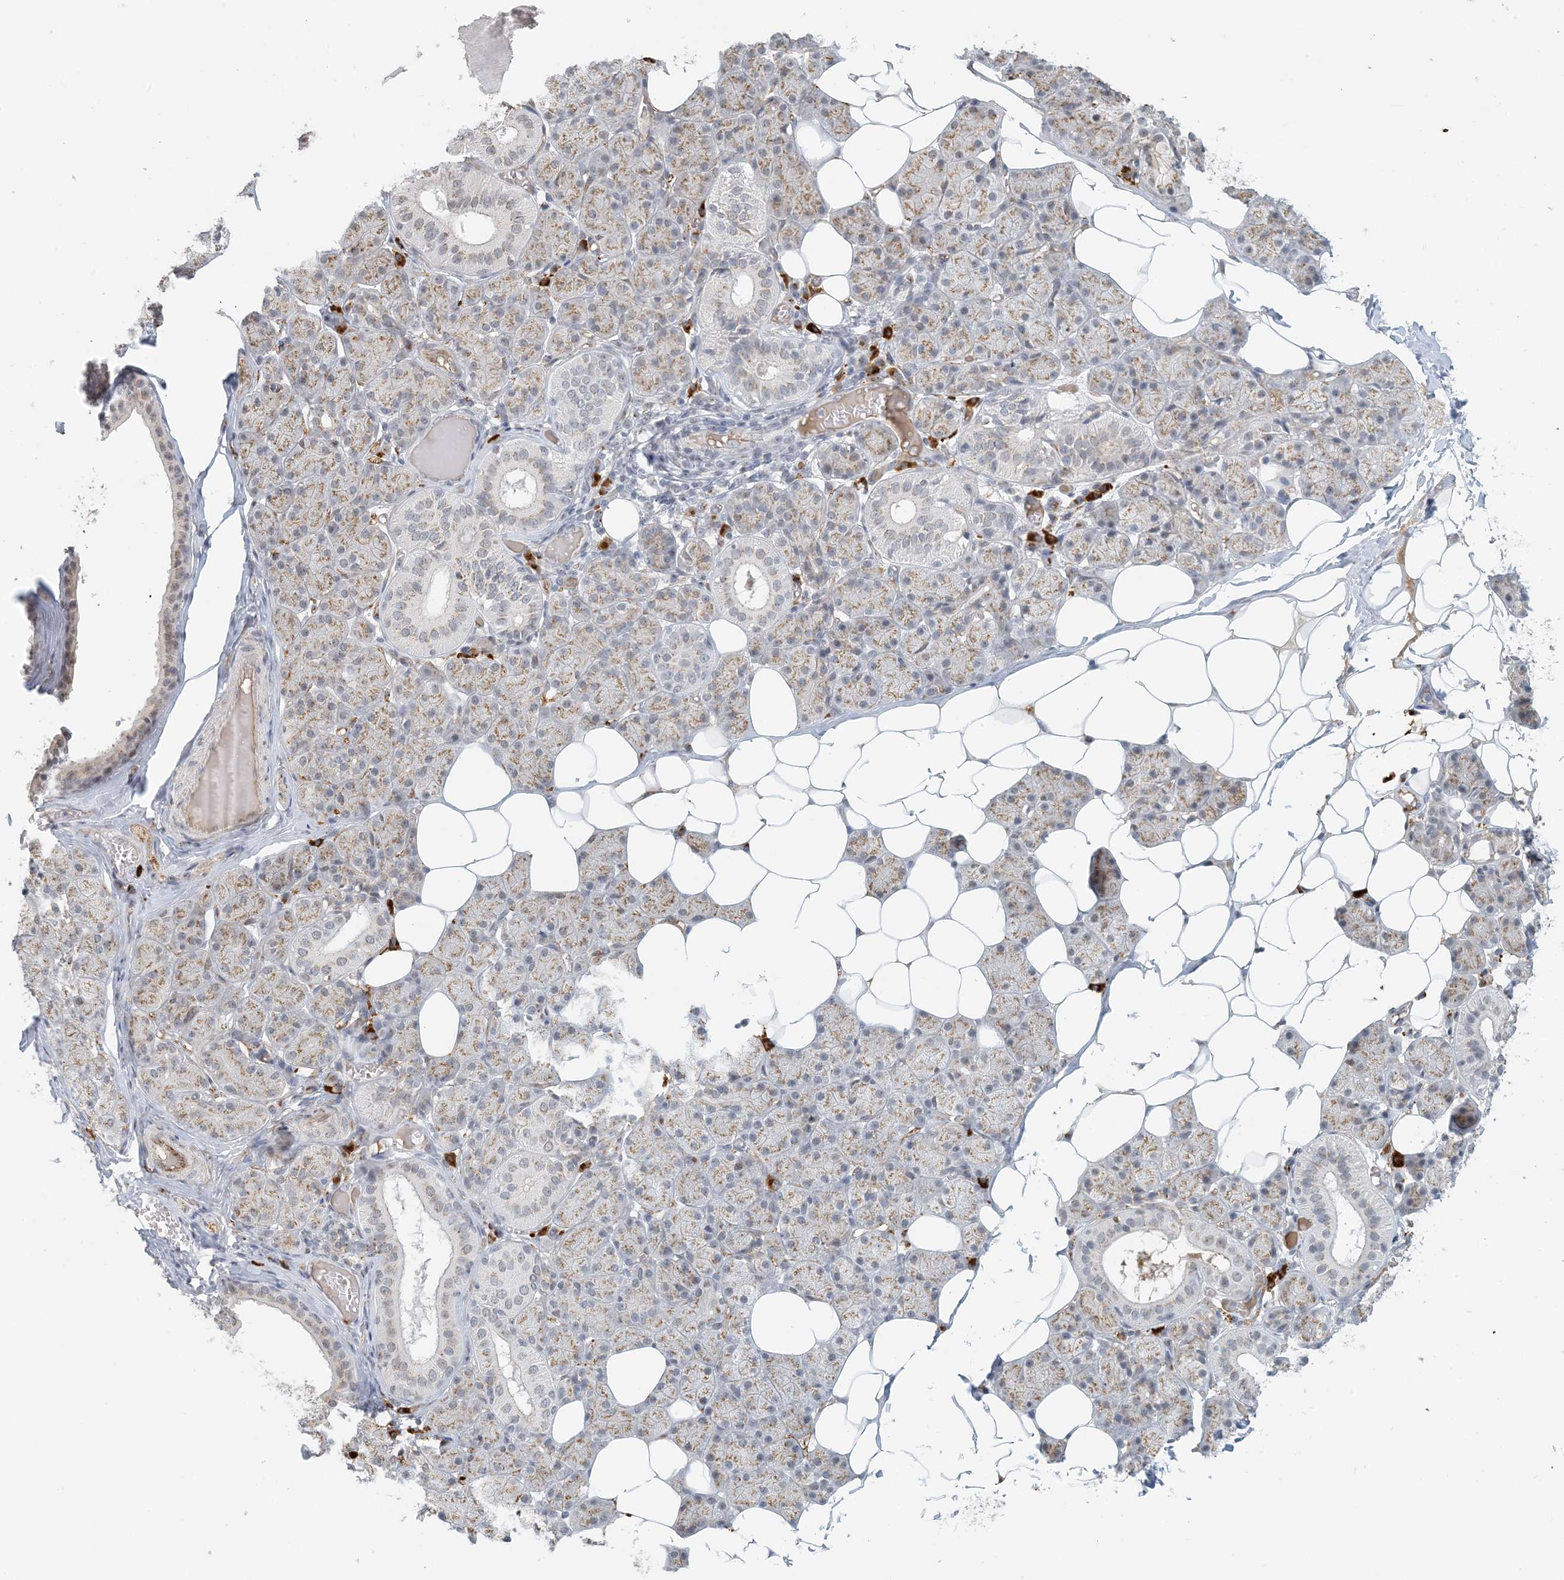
{"staining": {"intensity": "moderate", "quantity": "25%-75%", "location": "cytoplasmic/membranous"}, "tissue": "salivary gland", "cell_type": "Glandular cells", "image_type": "normal", "snomed": [{"axis": "morphology", "description": "Normal tissue, NOS"}, {"axis": "topography", "description": "Salivary gland"}], "caption": "Protein staining by immunohistochemistry demonstrates moderate cytoplasmic/membranous staining in about 25%-75% of glandular cells in benign salivary gland.", "gene": "ZCCHC4", "patient": {"sex": "female", "age": 33}}